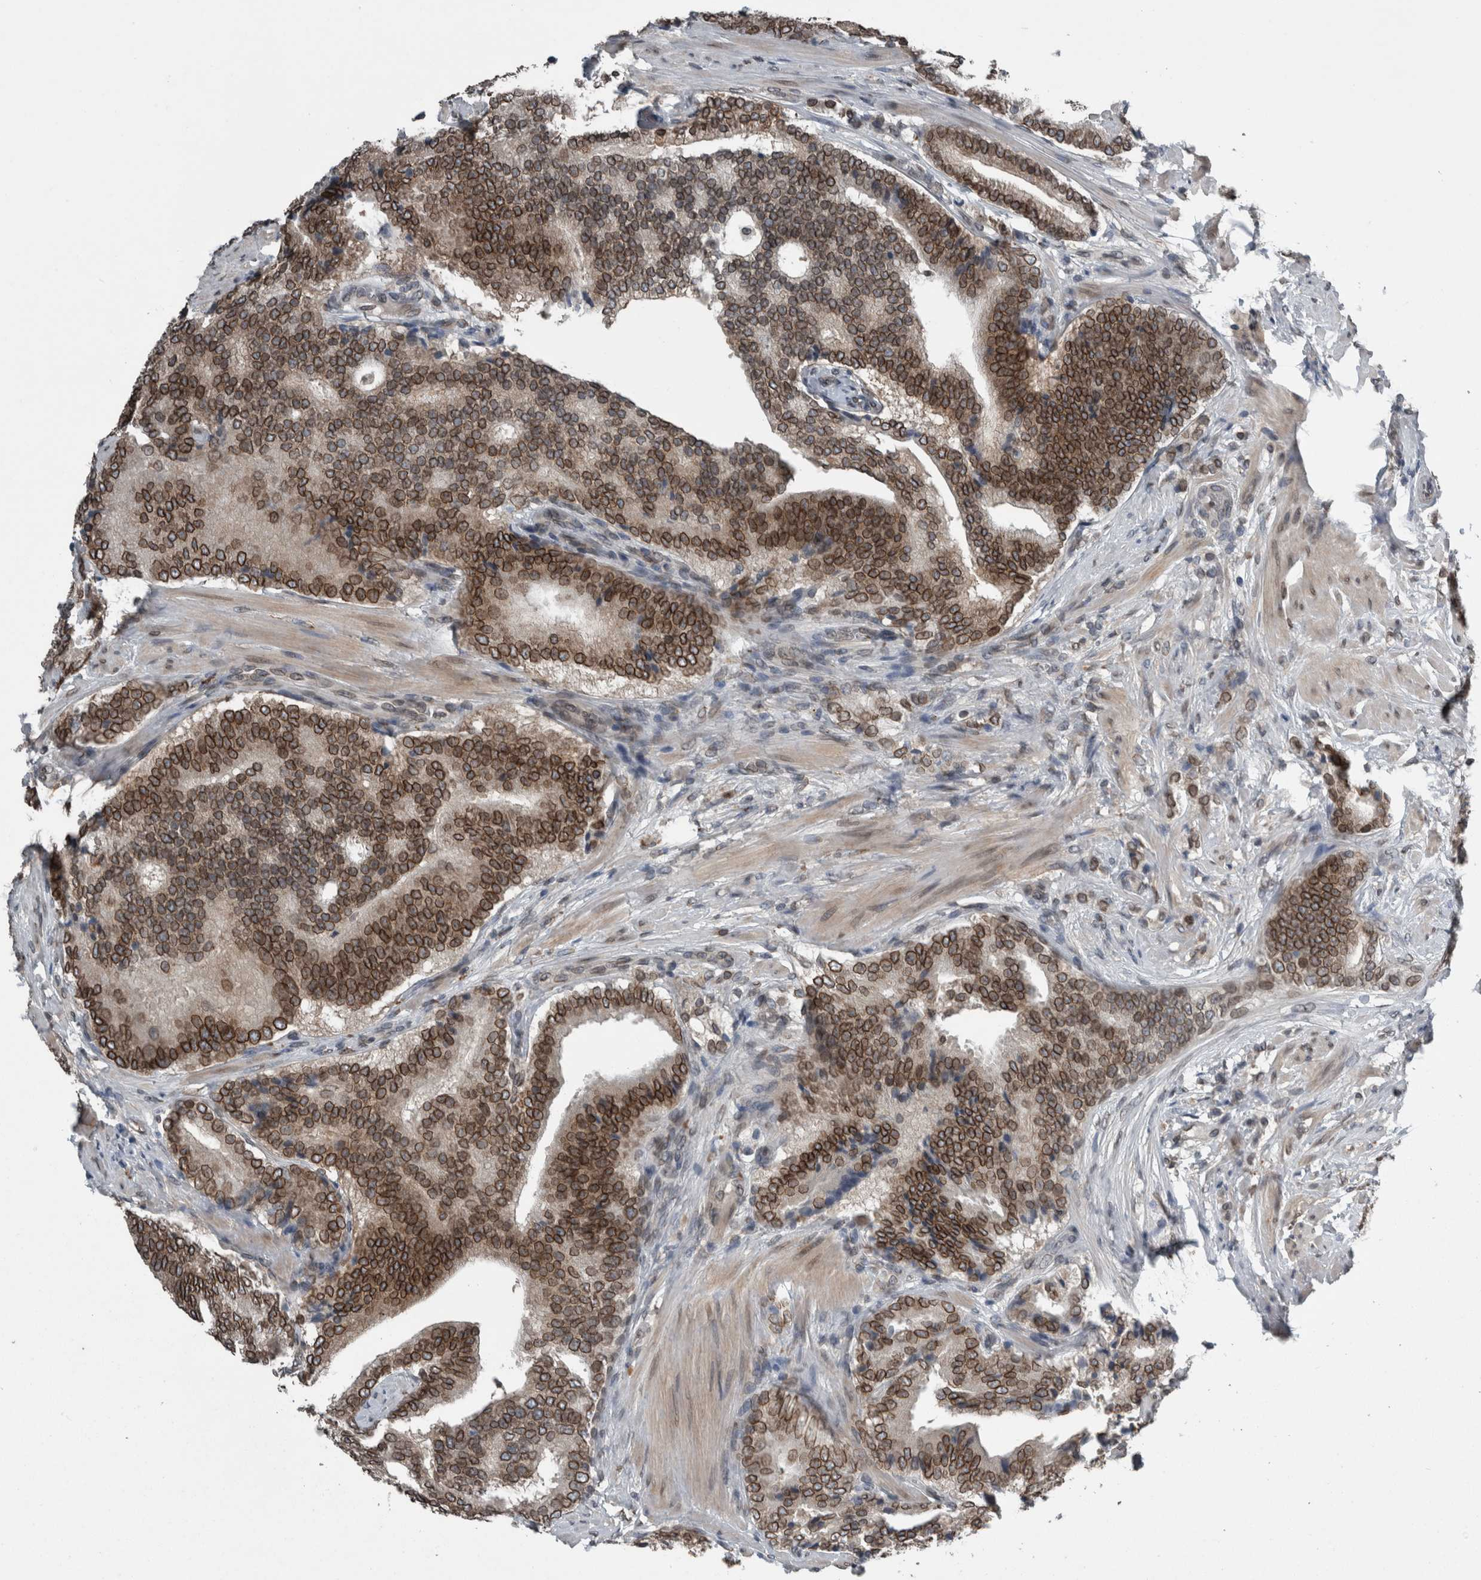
{"staining": {"intensity": "strong", "quantity": ">75%", "location": "cytoplasmic/membranous,nuclear"}, "tissue": "prostate cancer", "cell_type": "Tumor cells", "image_type": "cancer", "snomed": [{"axis": "morphology", "description": "Adenocarcinoma, High grade"}, {"axis": "topography", "description": "Prostate"}], "caption": "Human prostate cancer (adenocarcinoma (high-grade)) stained with a brown dye demonstrates strong cytoplasmic/membranous and nuclear positive positivity in about >75% of tumor cells.", "gene": "RANBP2", "patient": {"sex": "male", "age": 55}}